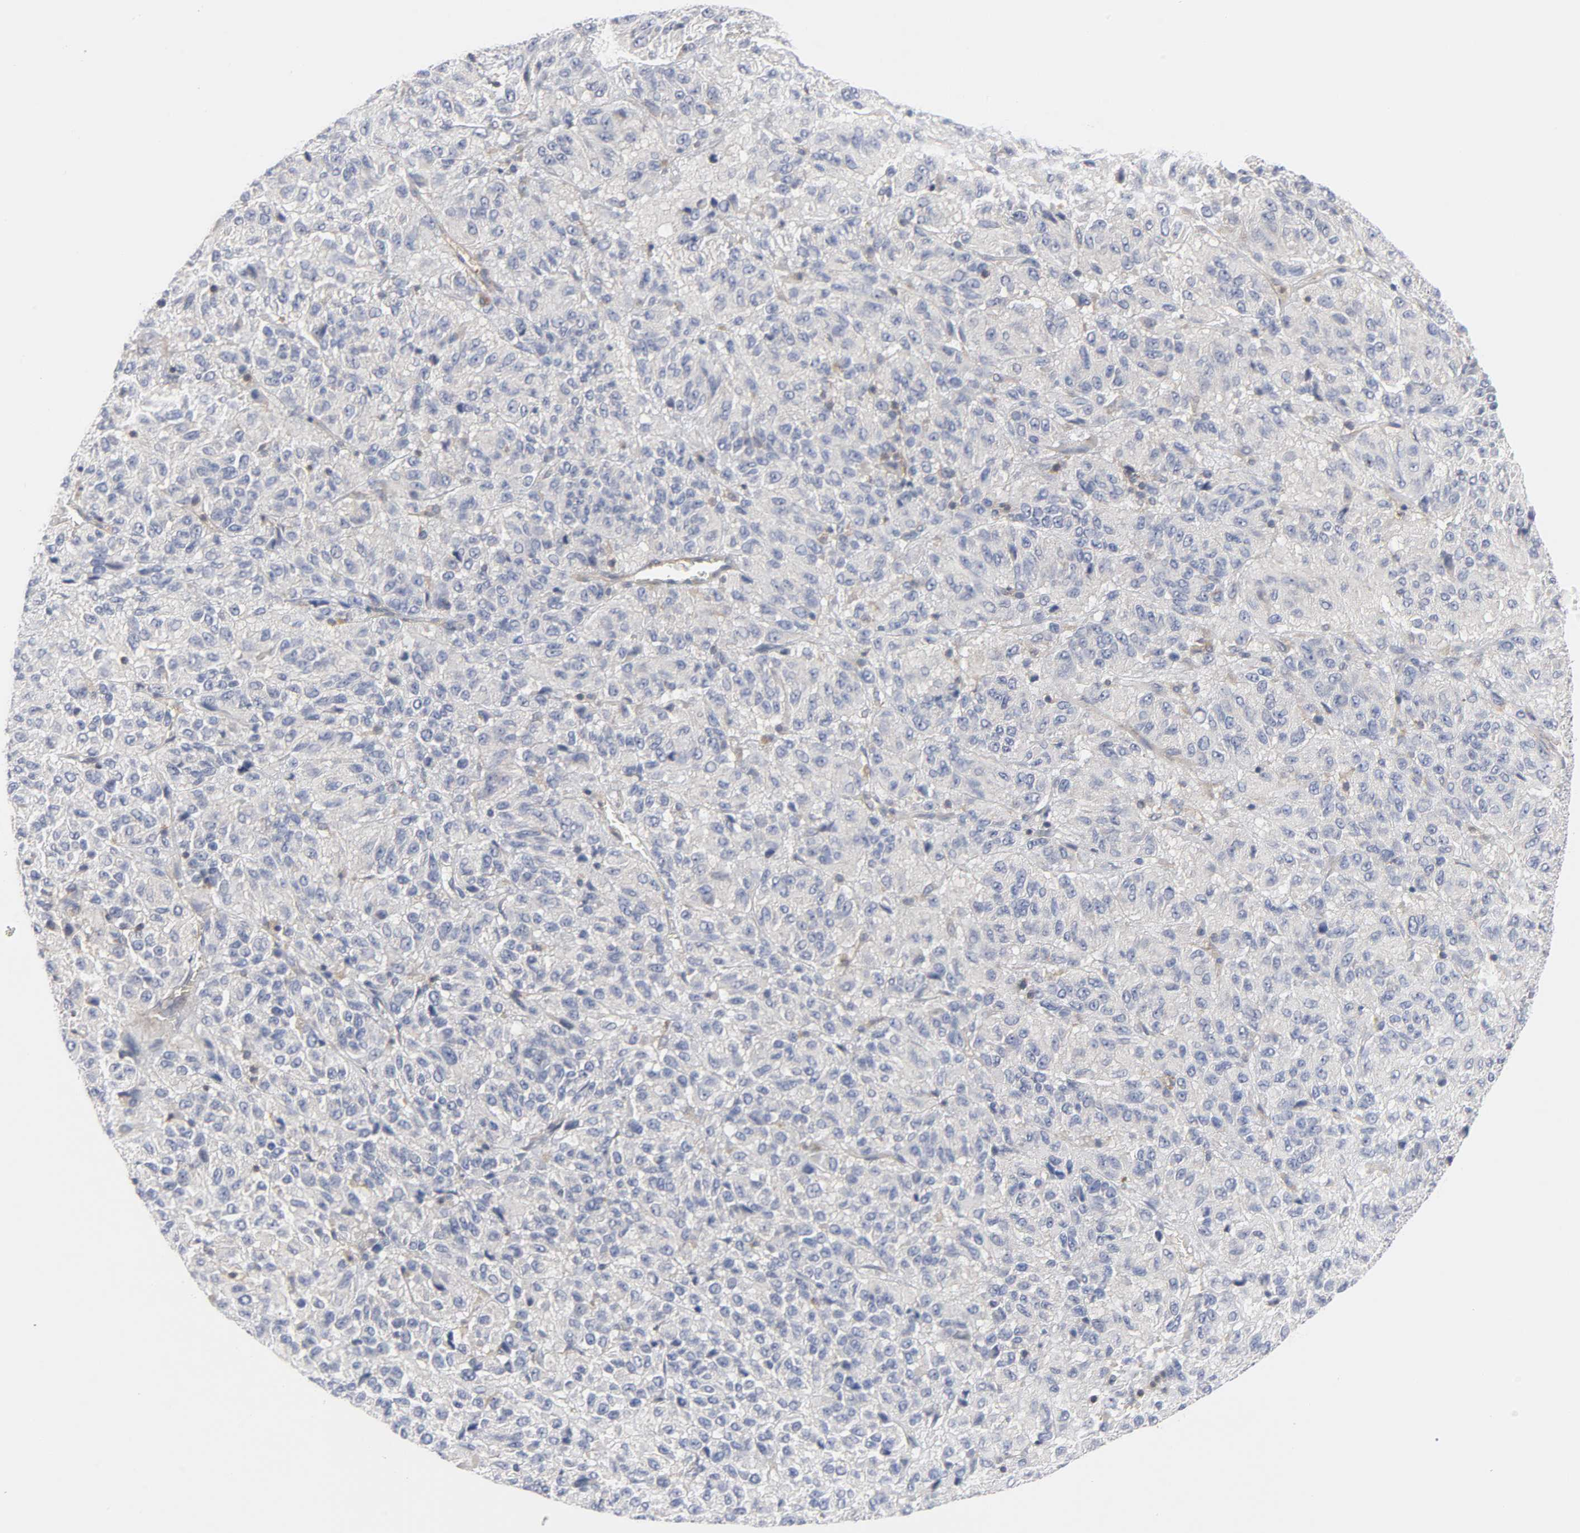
{"staining": {"intensity": "negative", "quantity": "none", "location": "none"}, "tissue": "melanoma", "cell_type": "Tumor cells", "image_type": "cancer", "snomed": [{"axis": "morphology", "description": "Malignant melanoma, Metastatic site"}, {"axis": "topography", "description": "Lung"}], "caption": "The immunohistochemistry image has no significant positivity in tumor cells of malignant melanoma (metastatic site) tissue. (IHC, brightfield microscopy, high magnification).", "gene": "ROCK1", "patient": {"sex": "male", "age": 64}}